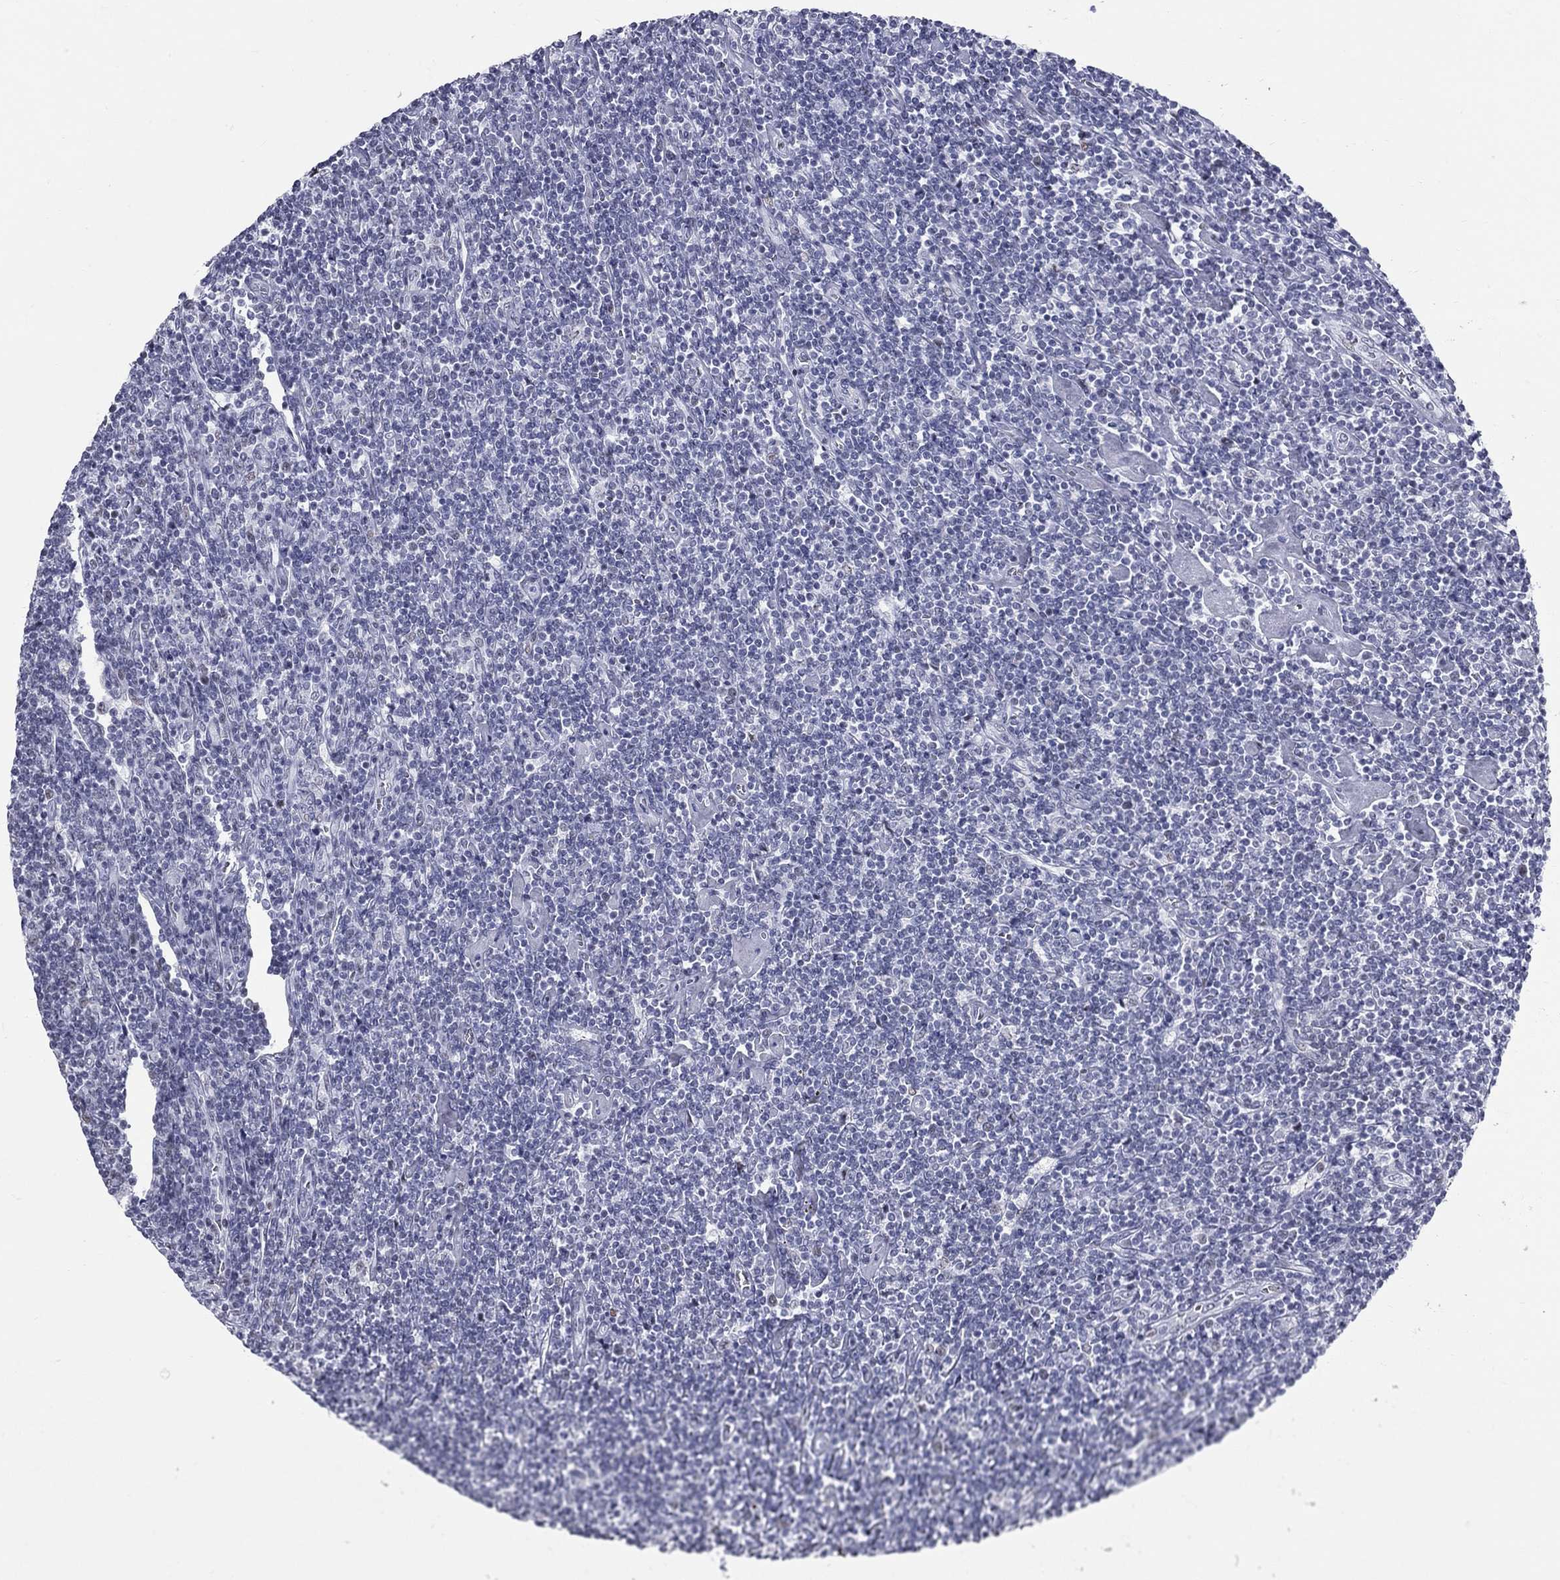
{"staining": {"intensity": "negative", "quantity": "none", "location": "none"}, "tissue": "lymphoma", "cell_type": "Tumor cells", "image_type": "cancer", "snomed": [{"axis": "morphology", "description": "Hodgkin's disease, NOS"}, {"axis": "topography", "description": "Lymph node"}], "caption": "High magnification brightfield microscopy of Hodgkin's disease stained with DAB (brown) and counterstained with hematoxylin (blue): tumor cells show no significant positivity.", "gene": "ASF1B", "patient": {"sex": "male", "age": 40}}